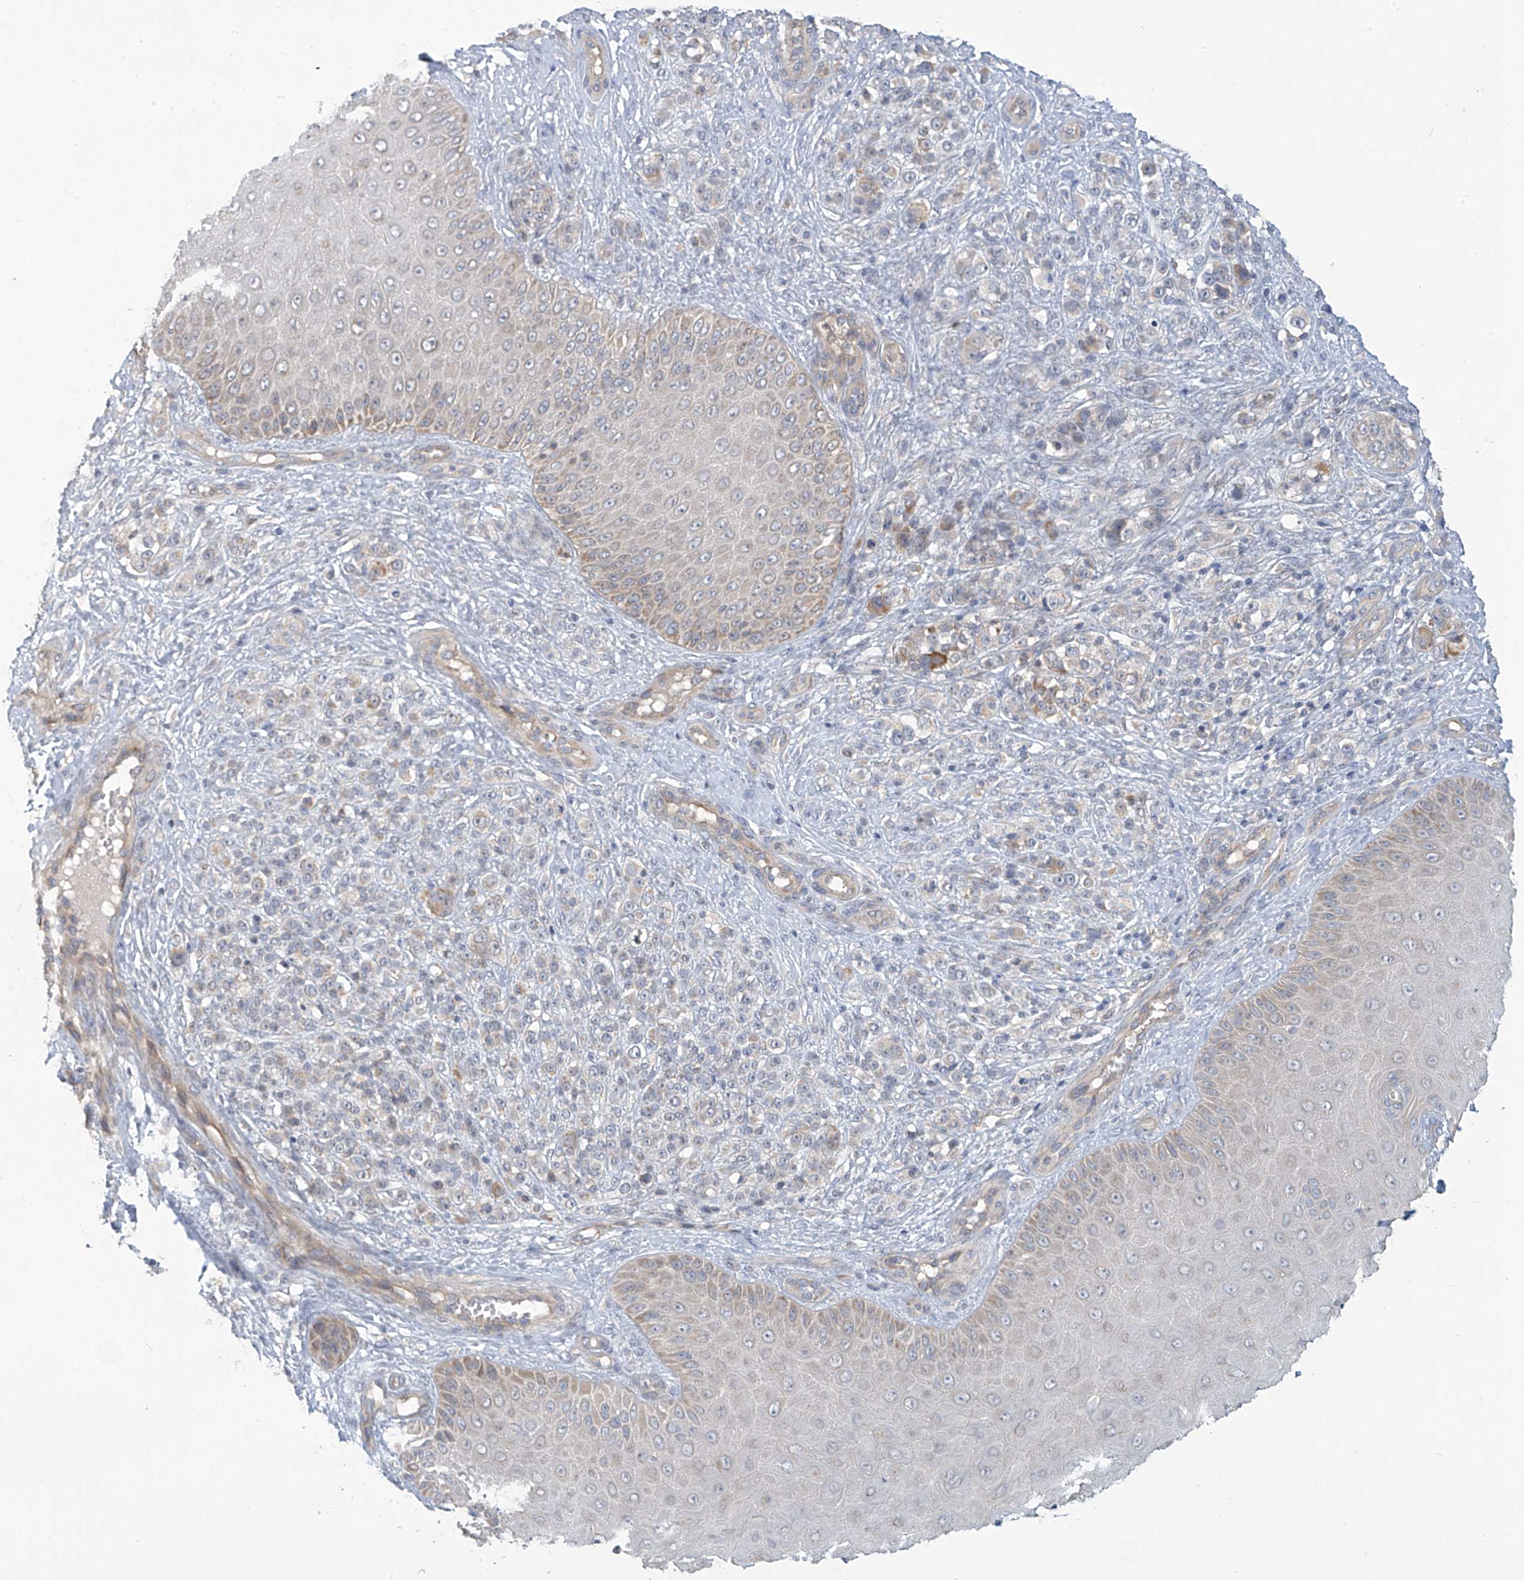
{"staining": {"intensity": "weak", "quantity": "<25%", "location": "cytoplasmic/membranous"}, "tissue": "melanoma", "cell_type": "Tumor cells", "image_type": "cancer", "snomed": [{"axis": "morphology", "description": "Malignant melanoma, NOS"}, {"axis": "topography", "description": "Skin"}], "caption": "A histopathology image of human melanoma is negative for staining in tumor cells. (DAB (3,3'-diaminobenzidine) IHC with hematoxylin counter stain).", "gene": "SCGB1D2", "patient": {"sex": "female", "age": 55}}